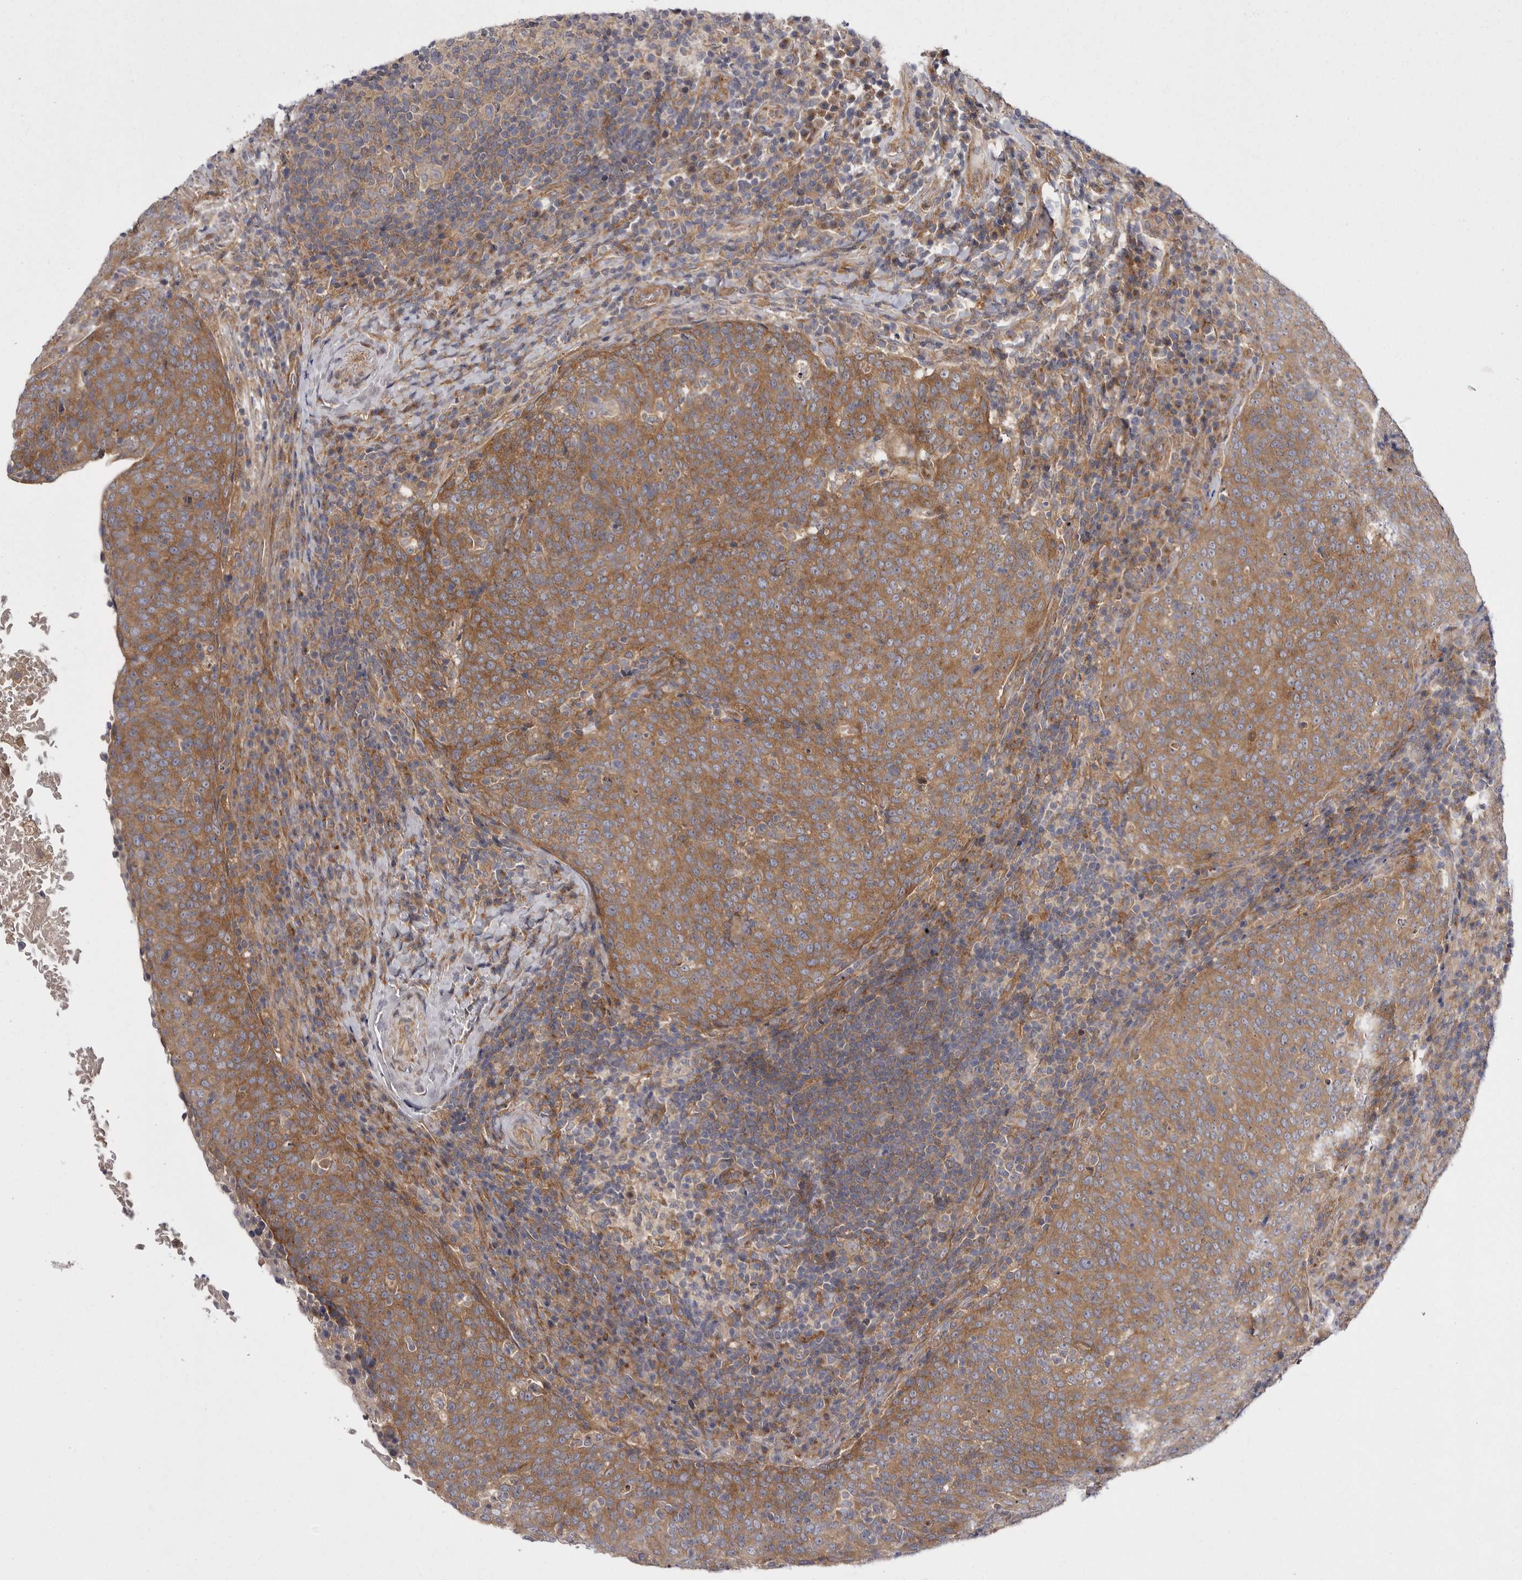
{"staining": {"intensity": "strong", "quantity": ">75%", "location": "cytoplasmic/membranous"}, "tissue": "head and neck cancer", "cell_type": "Tumor cells", "image_type": "cancer", "snomed": [{"axis": "morphology", "description": "Squamous cell carcinoma, NOS"}, {"axis": "morphology", "description": "Squamous cell carcinoma, metastatic, NOS"}, {"axis": "topography", "description": "Lymph node"}, {"axis": "topography", "description": "Head-Neck"}], "caption": "Immunohistochemical staining of human head and neck cancer reveals strong cytoplasmic/membranous protein staining in approximately >75% of tumor cells.", "gene": "OSBPL9", "patient": {"sex": "male", "age": 62}}